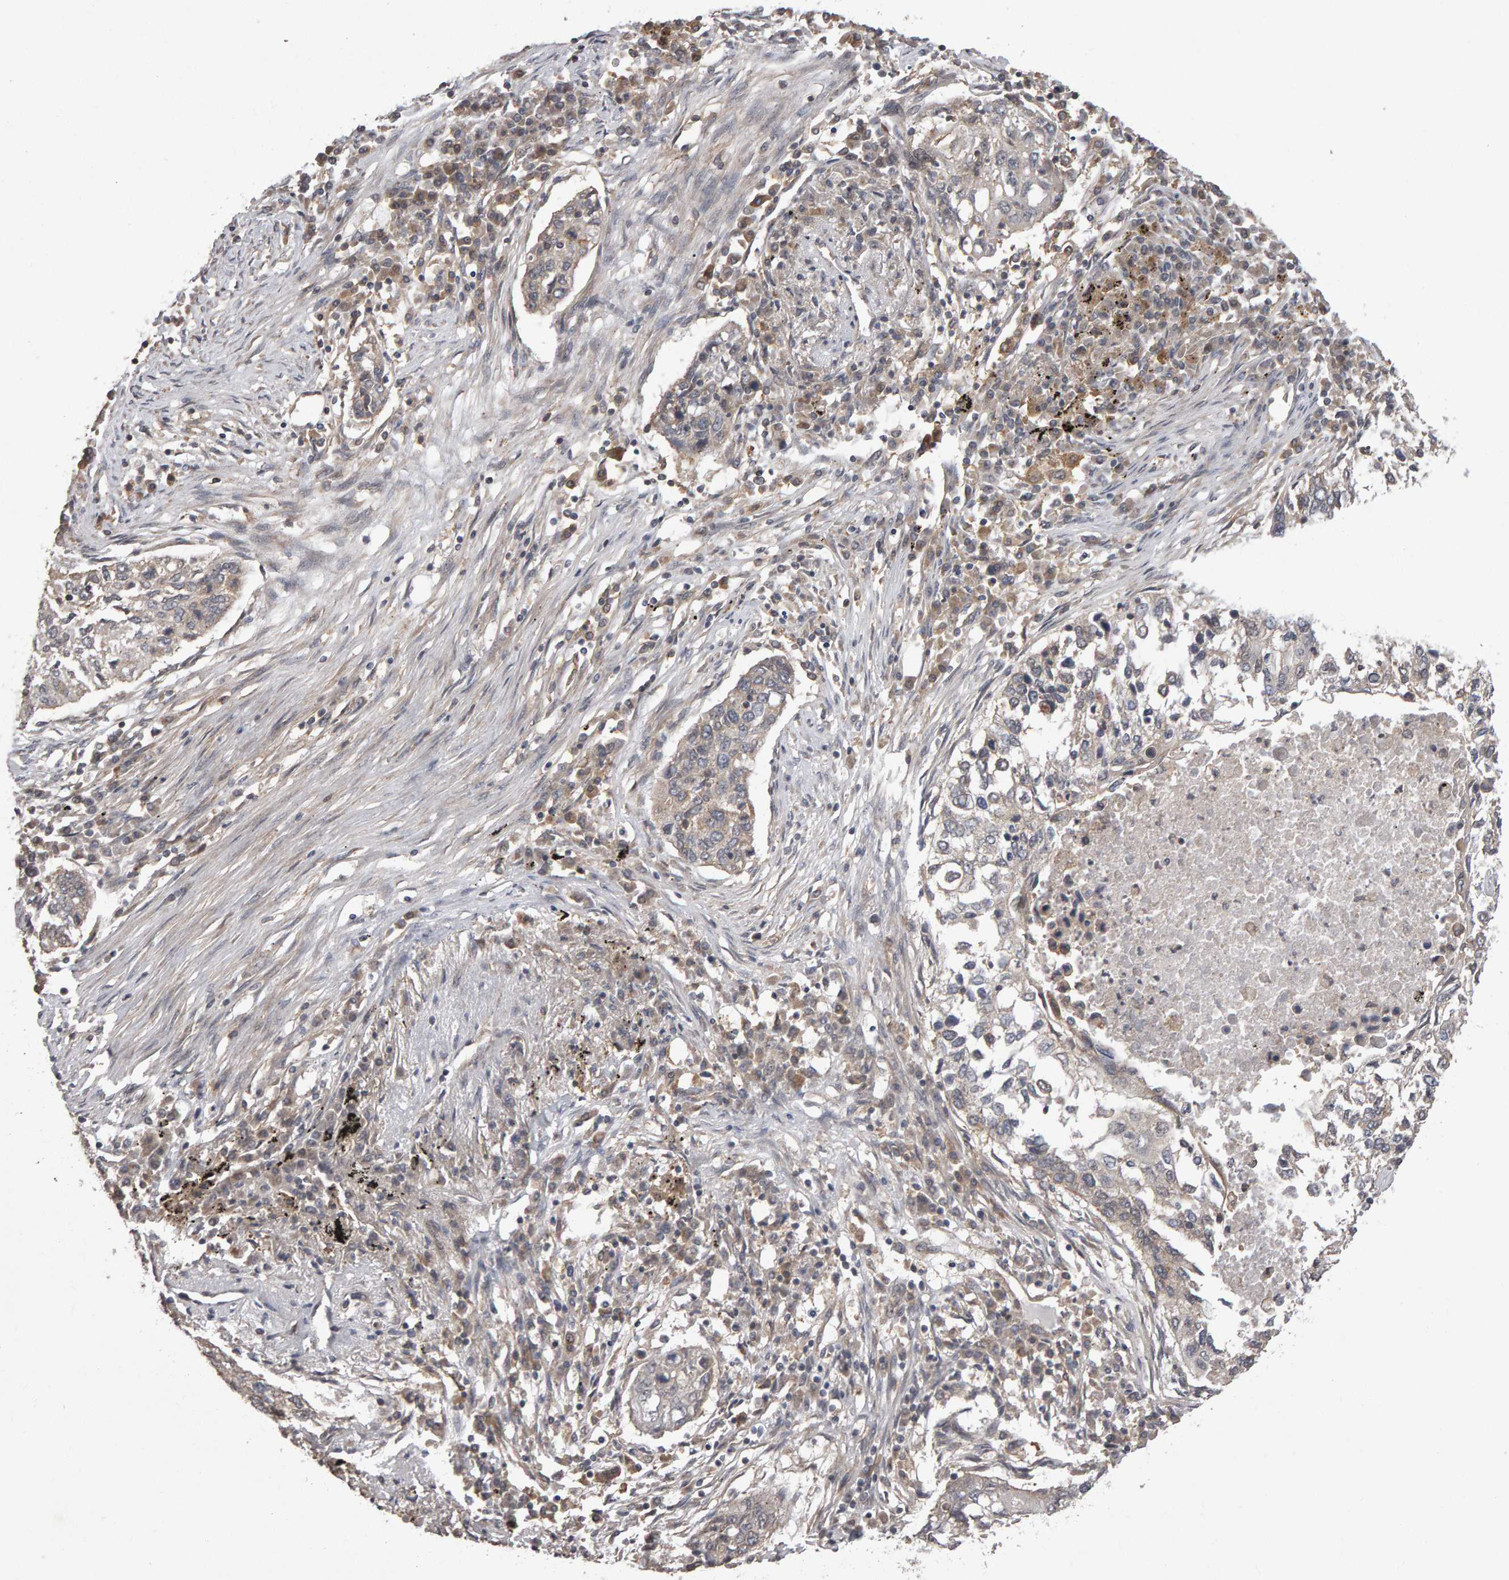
{"staining": {"intensity": "weak", "quantity": "25%-75%", "location": "cytoplasmic/membranous"}, "tissue": "lung cancer", "cell_type": "Tumor cells", "image_type": "cancer", "snomed": [{"axis": "morphology", "description": "Squamous cell carcinoma, NOS"}, {"axis": "topography", "description": "Lung"}], "caption": "Squamous cell carcinoma (lung) was stained to show a protein in brown. There is low levels of weak cytoplasmic/membranous staining in about 25%-75% of tumor cells.", "gene": "SCRIB", "patient": {"sex": "female", "age": 63}}